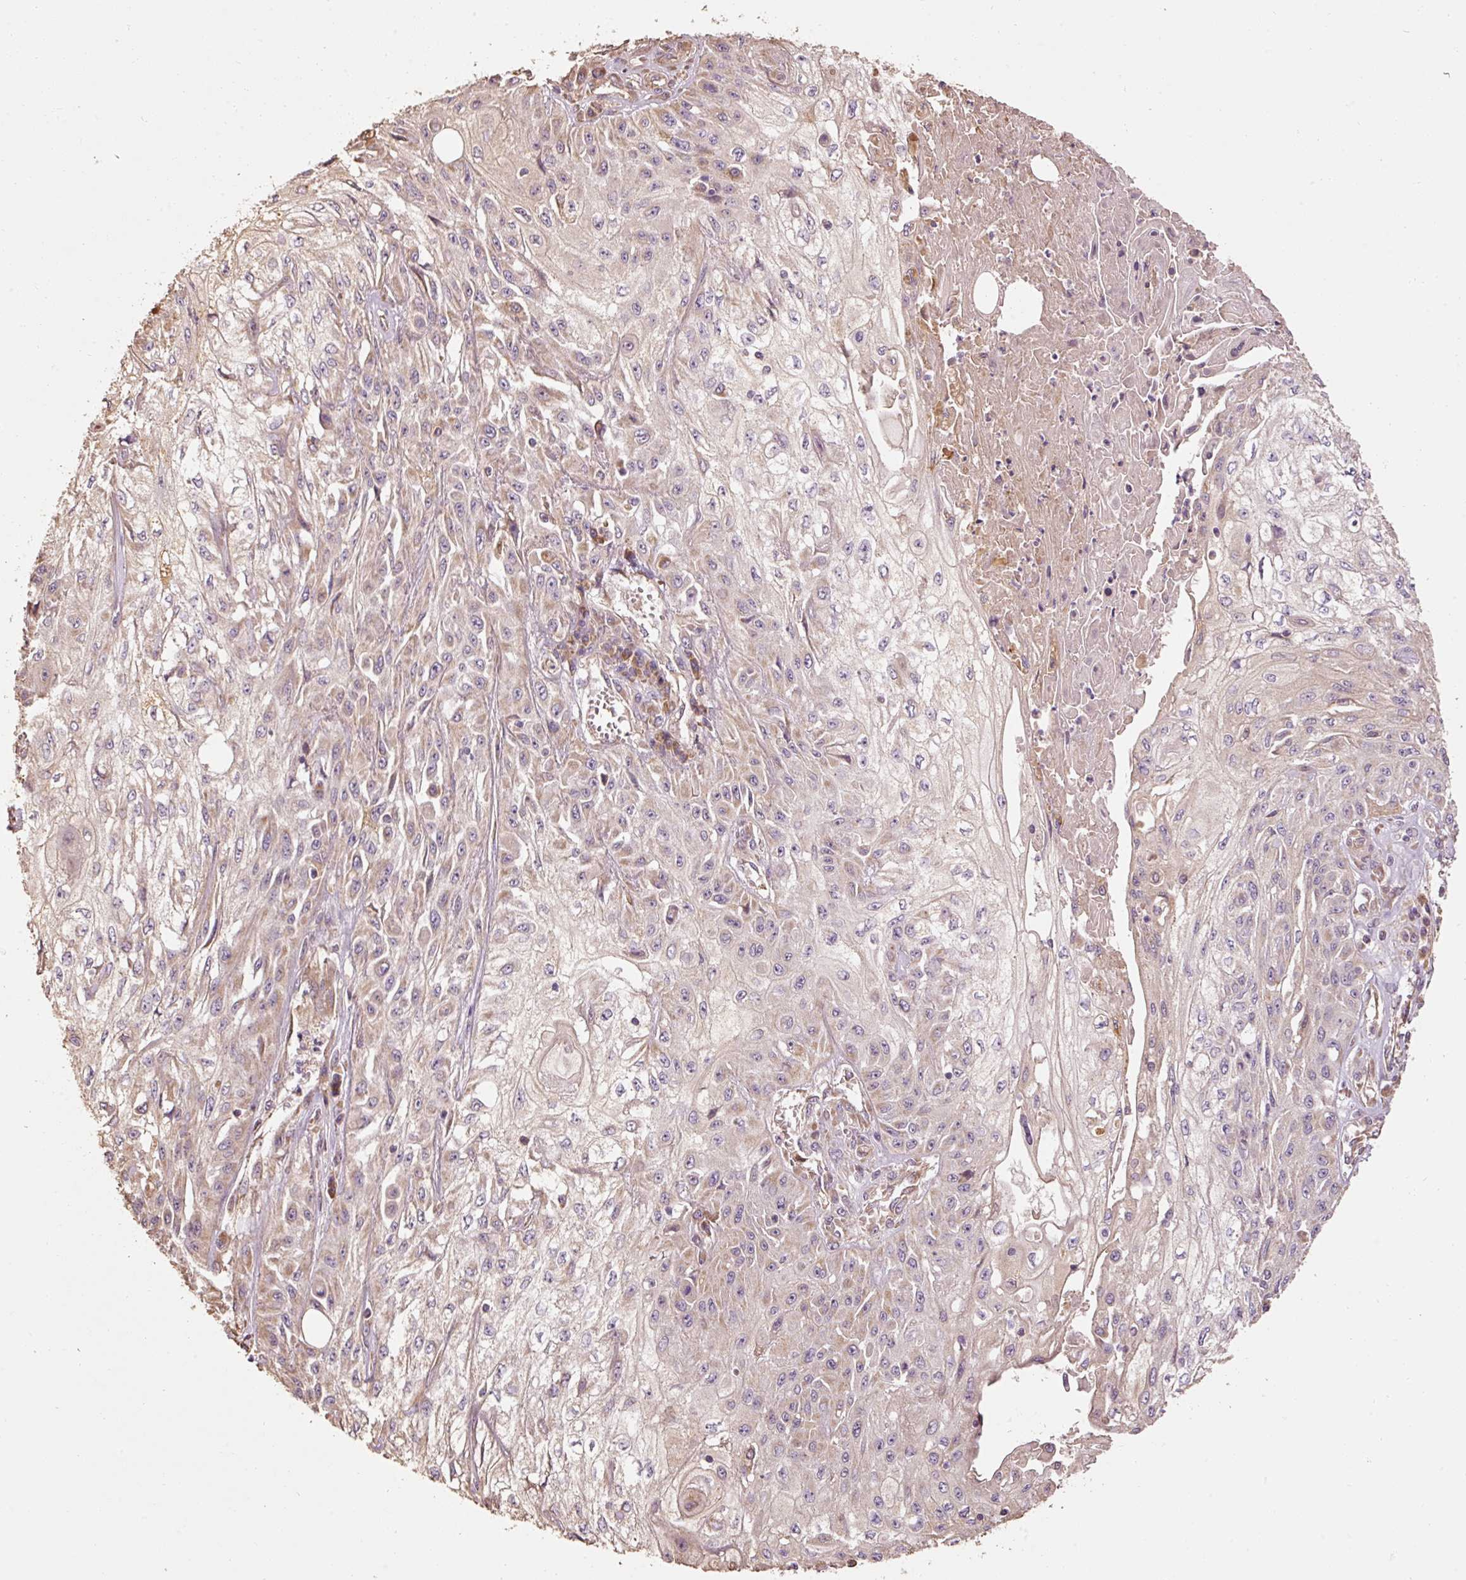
{"staining": {"intensity": "moderate", "quantity": "<25%", "location": "cytoplasmic/membranous"}, "tissue": "skin cancer", "cell_type": "Tumor cells", "image_type": "cancer", "snomed": [{"axis": "morphology", "description": "Squamous cell carcinoma, NOS"}, {"axis": "morphology", "description": "Squamous cell carcinoma, metastatic, NOS"}, {"axis": "topography", "description": "Skin"}, {"axis": "topography", "description": "Lymph node"}], "caption": "An IHC photomicrograph of tumor tissue is shown. Protein staining in brown shows moderate cytoplasmic/membranous positivity in metastatic squamous cell carcinoma (skin) within tumor cells. (Stains: DAB in brown, nuclei in blue, Microscopy: brightfield microscopy at high magnification).", "gene": "EFHC1", "patient": {"sex": "male", "age": 75}}